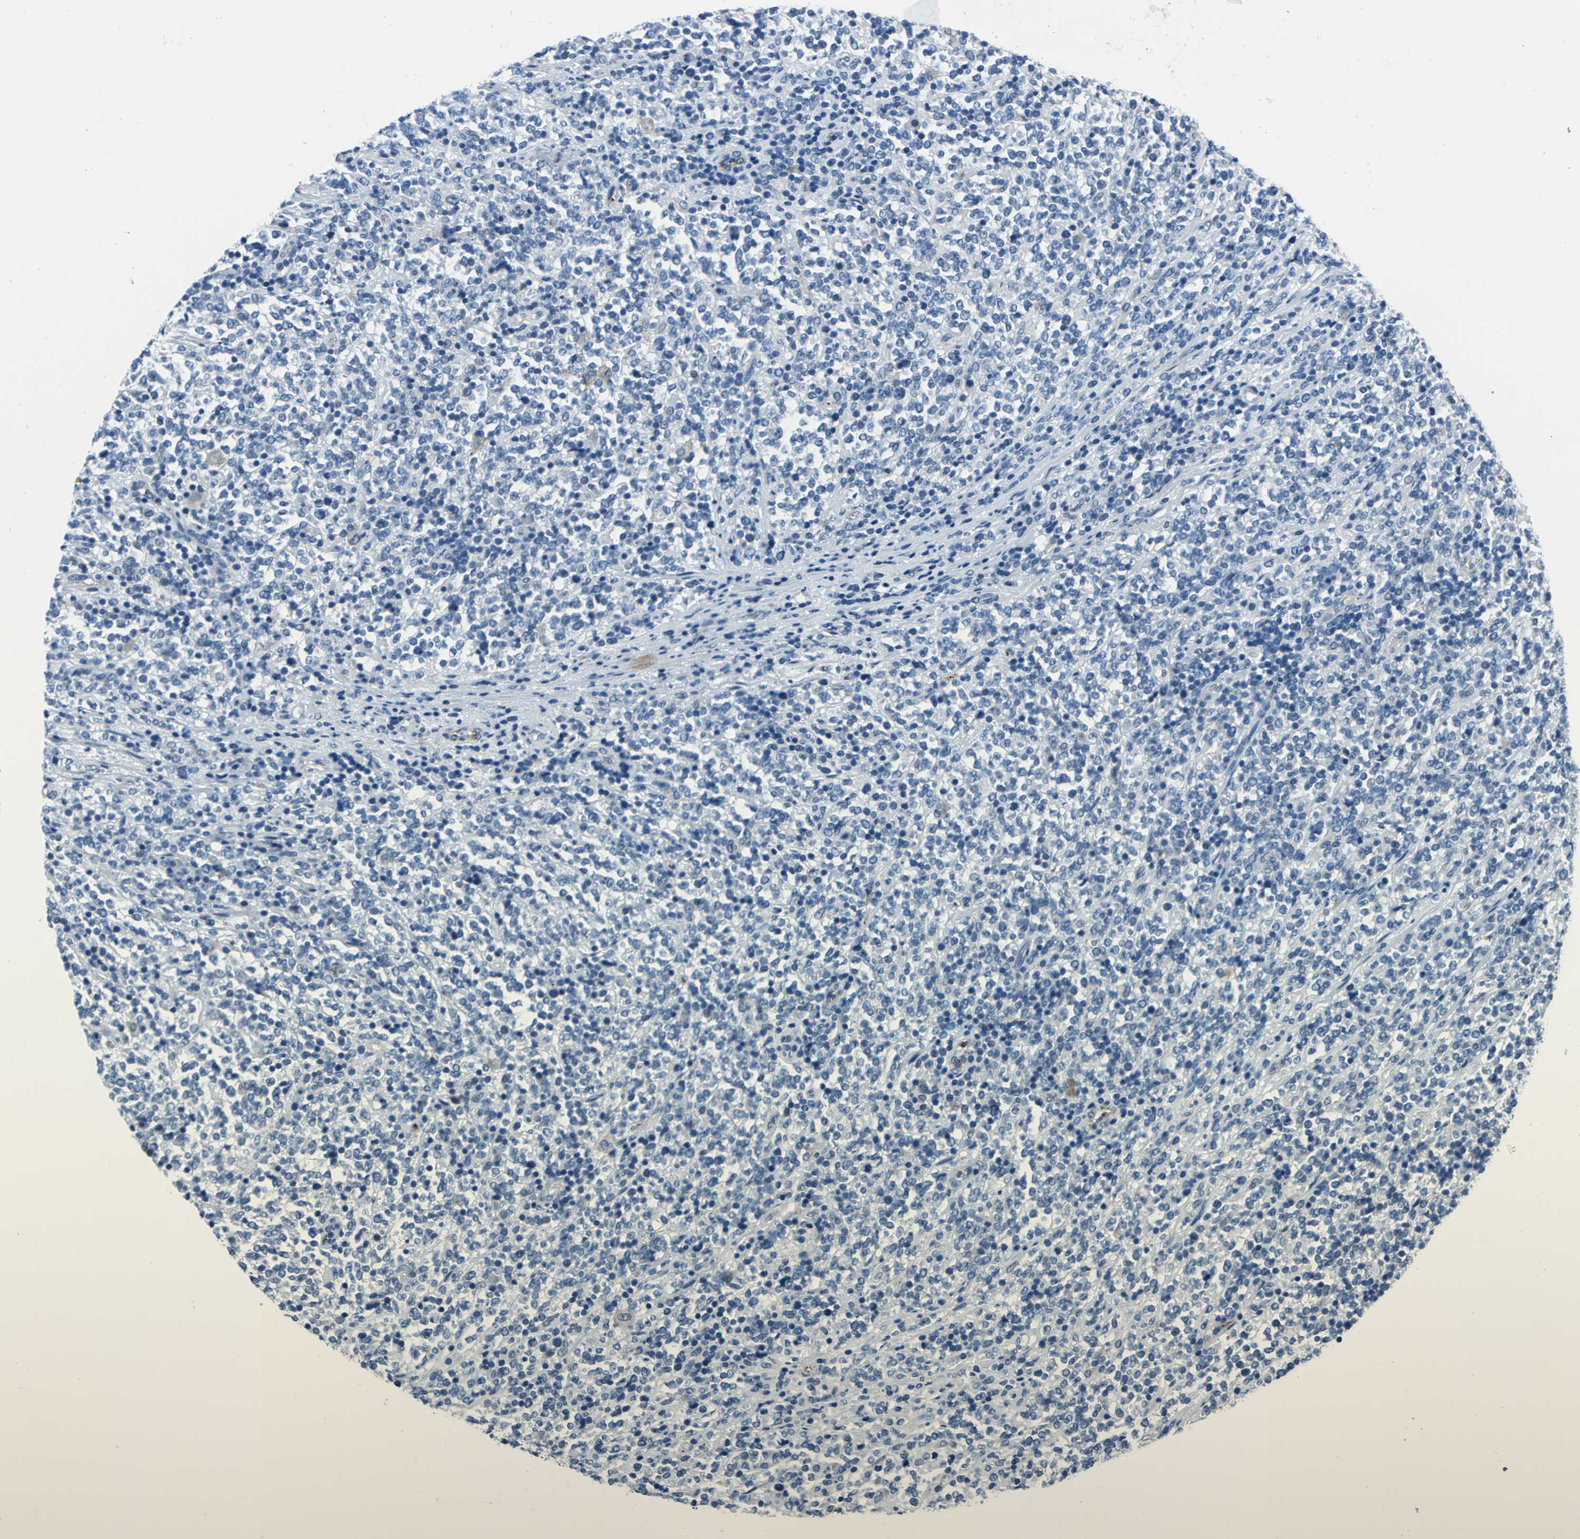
{"staining": {"intensity": "negative", "quantity": "none", "location": "none"}, "tissue": "lymphoma", "cell_type": "Tumor cells", "image_type": "cancer", "snomed": [{"axis": "morphology", "description": "Malignant lymphoma, non-Hodgkin's type, High grade"}, {"axis": "topography", "description": "Soft tissue"}], "caption": "DAB immunohistochemical staining of lymphoma exhibits no significant expression in tumor cells.", "gene": "SELP", "patient": {"sex": "male", "age": 18}}